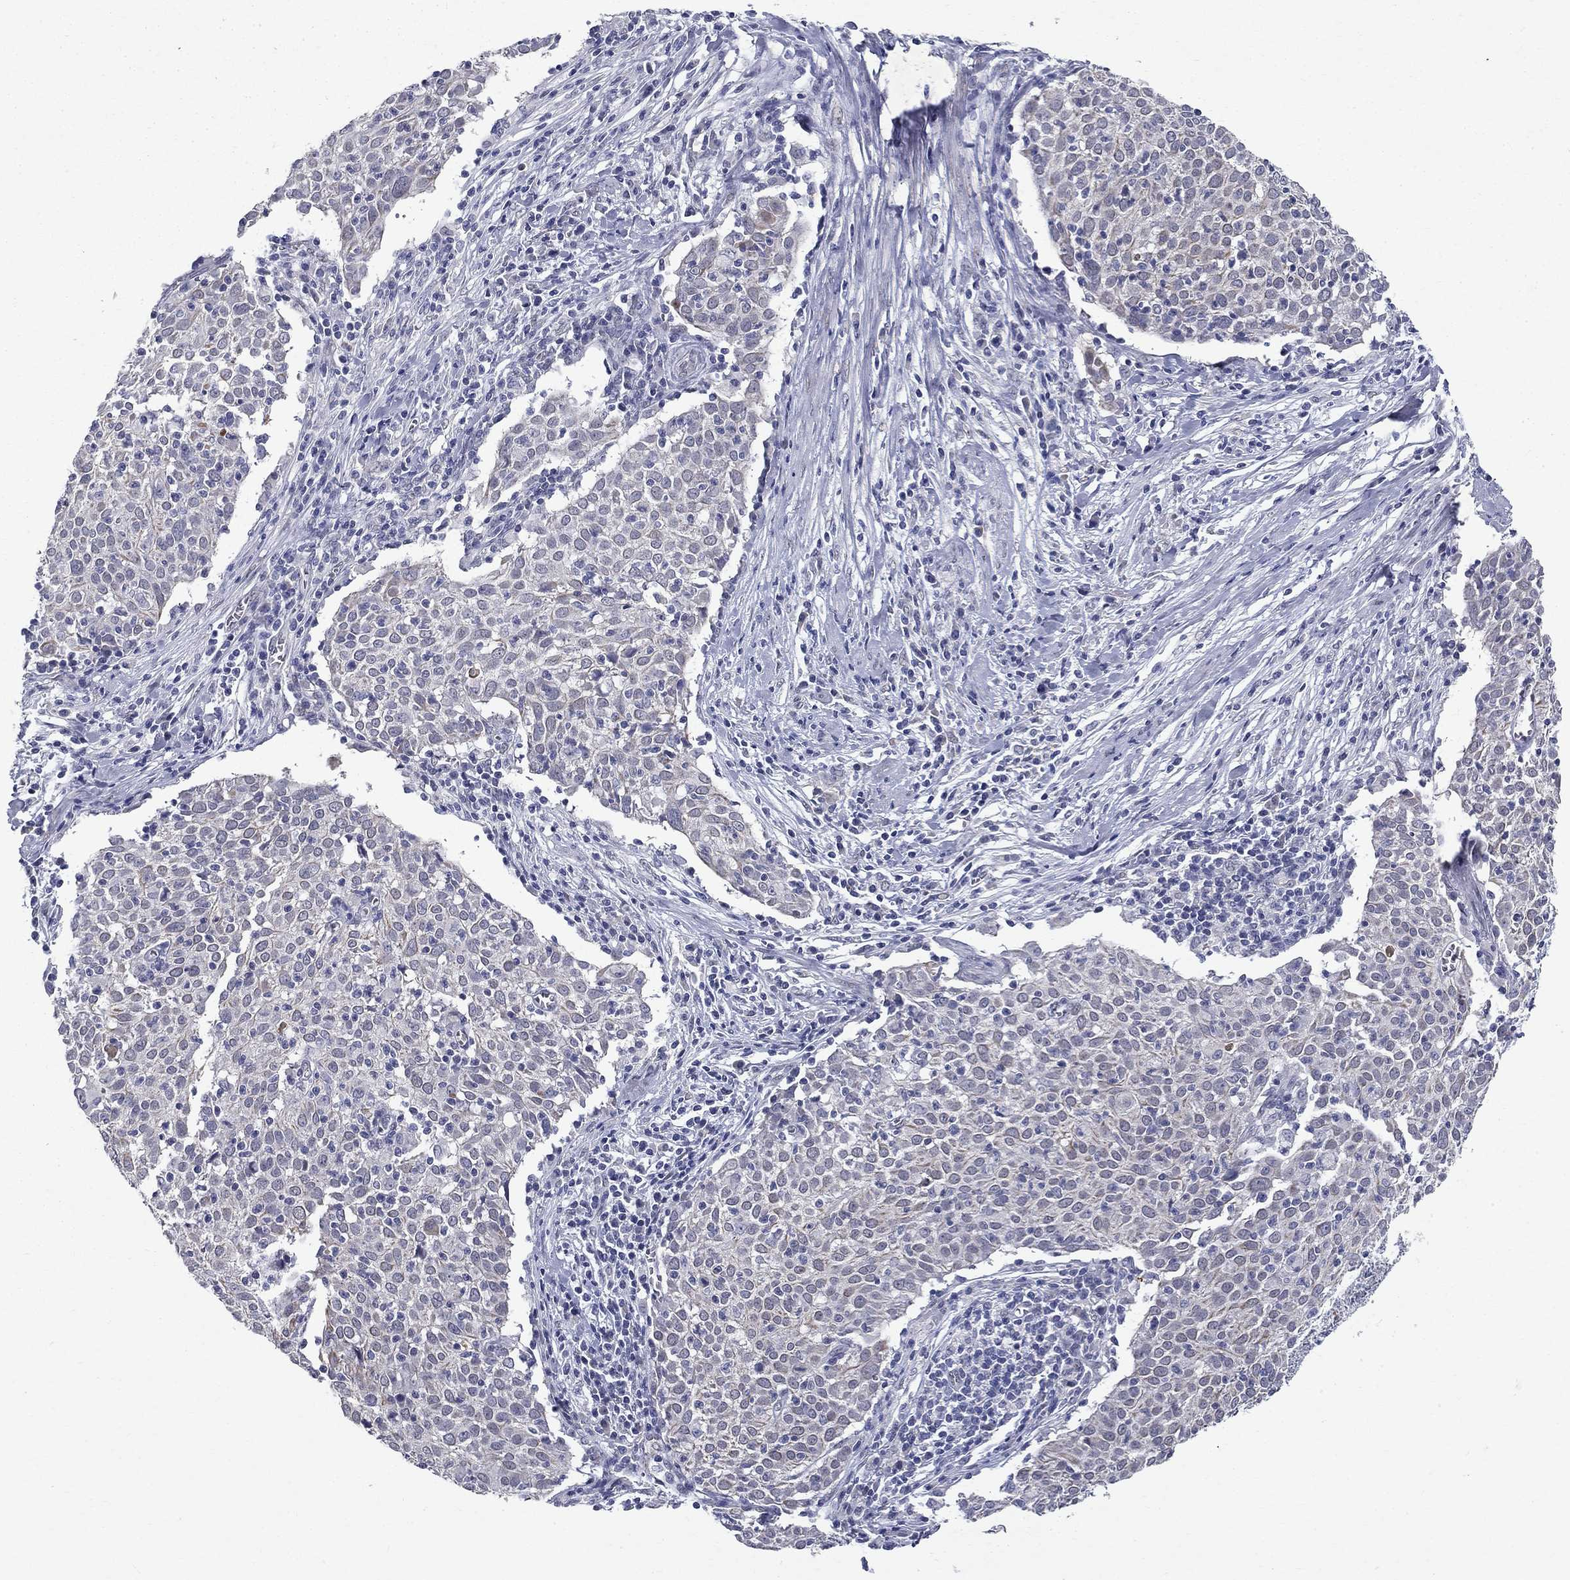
{"staining": {"intensity": "negative", "quantity": "none", "location": "none"}, "tissue": "cervical cancer", "cell_type": "Tumor cells", "image_type": "cancer", "snomed": [{"axis": "morphology", "description": "Squamous cell carcinoma, NOS"}, {"axis": "topography", "description": "Cervix"}], "caption": "The histopathology image displays no staining of tumor cells in squamous cell carcinoma (cervical).", "gene": "RBFOX1", "patient": {"sex": "female", "age": 39}}